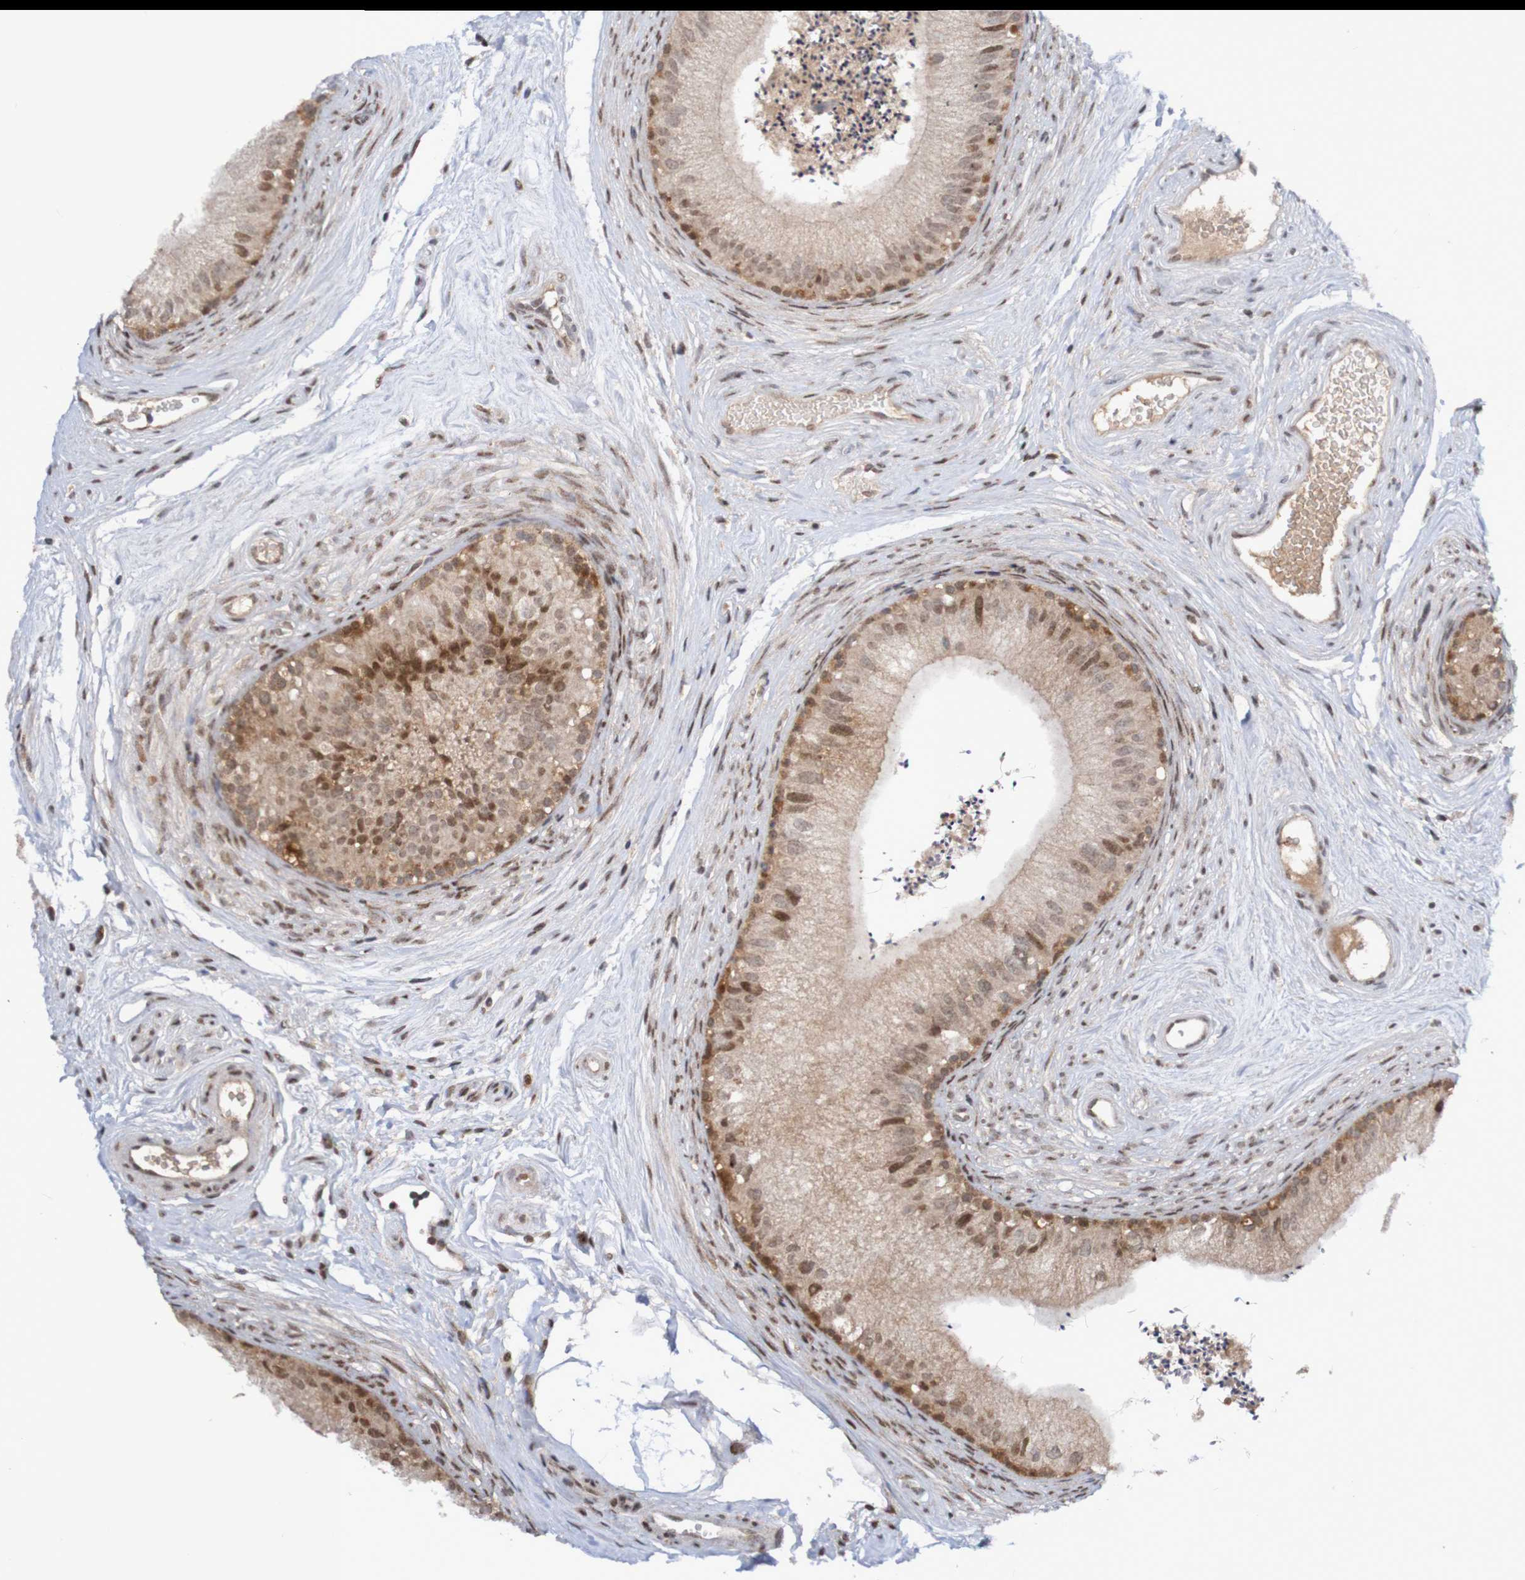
{"staining": {"intensity": "strong", "quantity": ">75%", "location": "cytoplasmic/membranous,nuclear"}, "tissue": "epididymis", "cell_type": "Glandular cells", "image_type": "normal", "snomed": [{"axis": "morphology", "description": "Normal tissue, NOS"}, {"axis": "topography", "description": "Epididymis"}], "caption": "Immunohistochemistry (IHC) micrograph of benign epididymis: human epididymis stained using immunohistochemistry displays high levels of strong protein expression localized specifically in the cytoplasmic/membranous,nuclear of glandular cells, appearing as a cytoplasmic/membranous,nuclear brown color.", "gene": "ITLN1", "patient": {"sex": "male", "age": 56}}